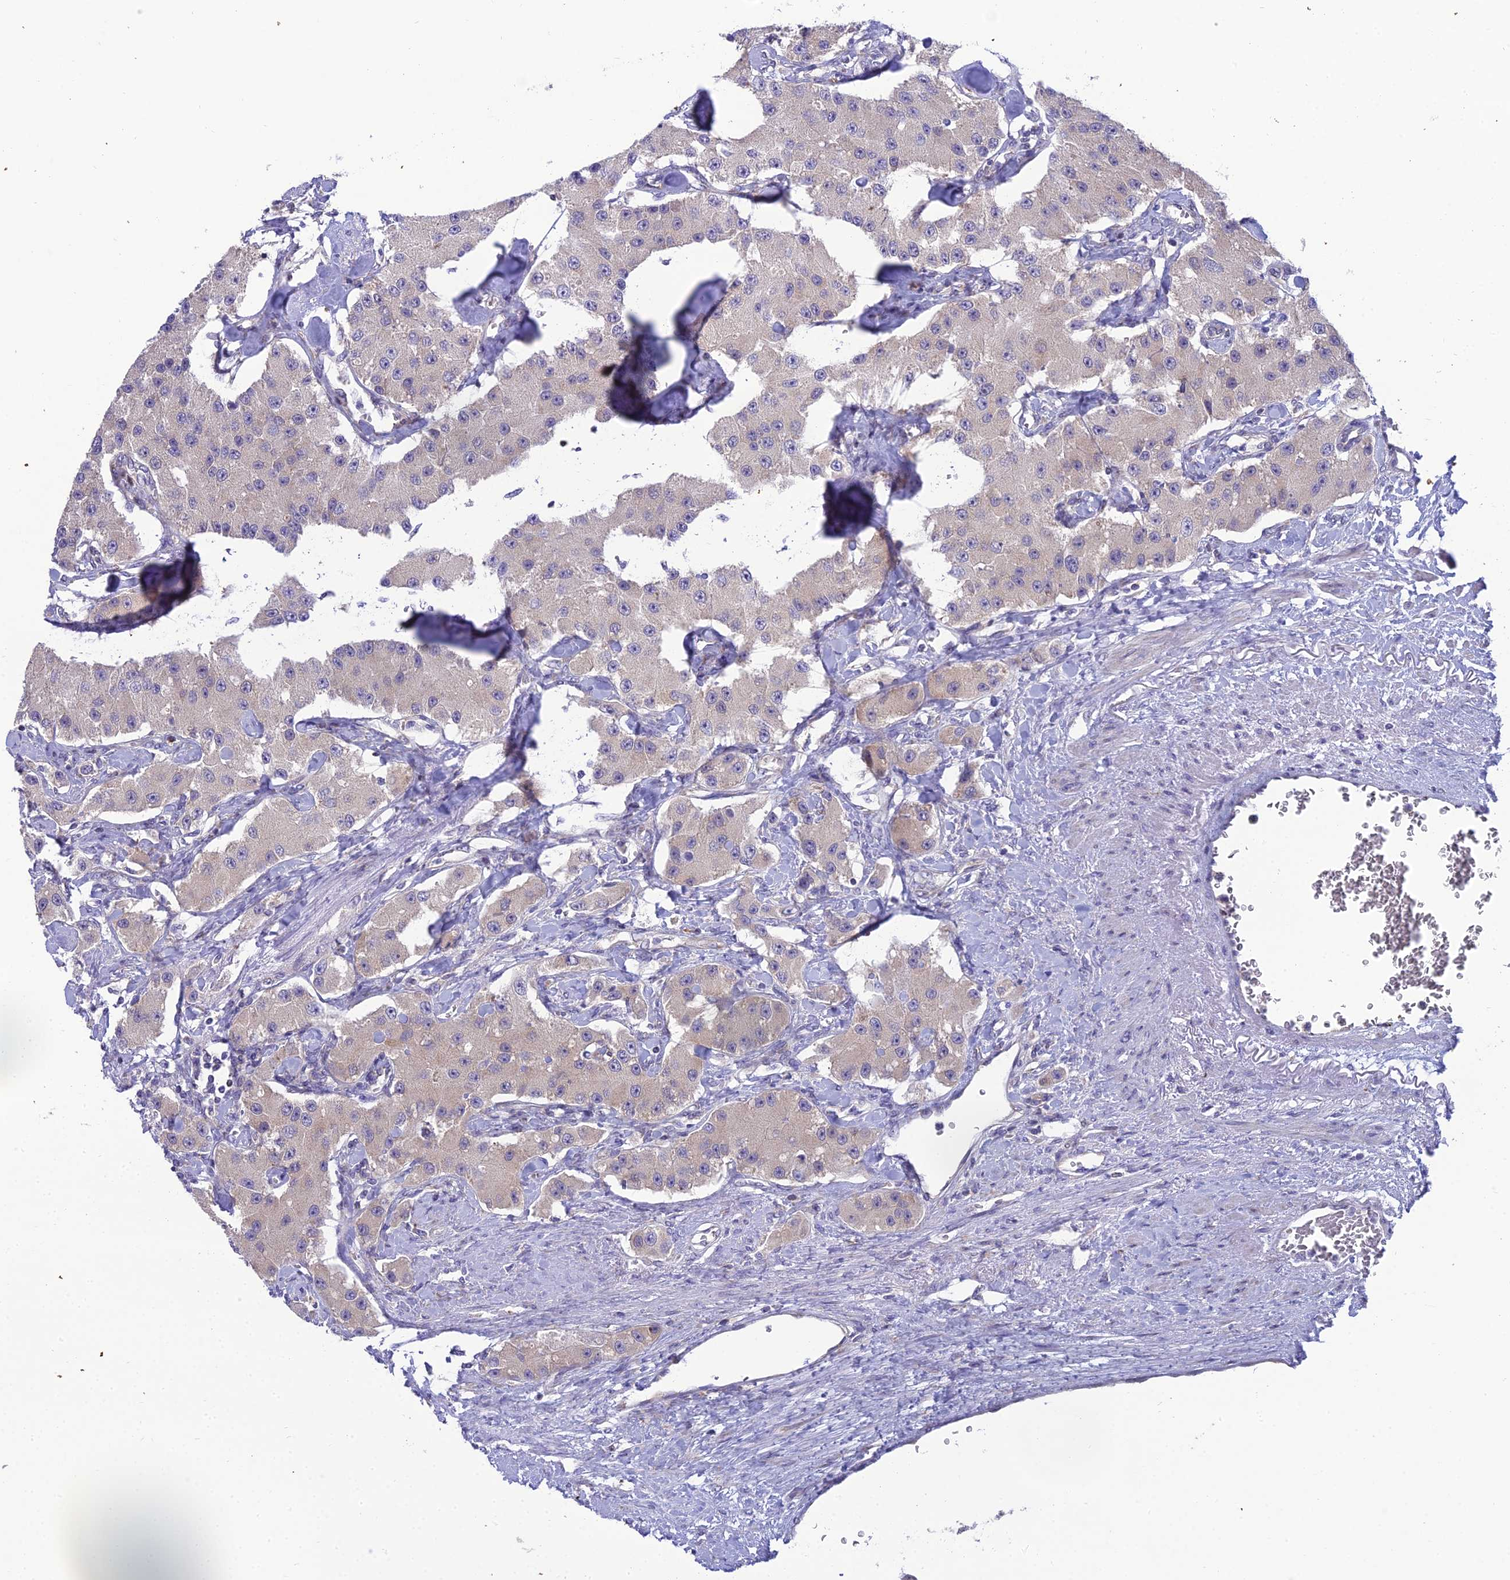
{"staining": {"intensity": "negative", "quantity": "none", "location": "none"}, "tissue": "carcinoid", "cell_type": "Tumor cells", "image_type": "cancer", "snomed": [{"axis": "morphology", "description": "Carcinoid, malignant, NOS"}, {"axis": "topography", "description": "Pancreas"}], "caption": "There is no significant staining in tumor cells of carcinoid (malignant).", "gene": "CLCN7", "patient": {"sex": "male", "age": 41}}